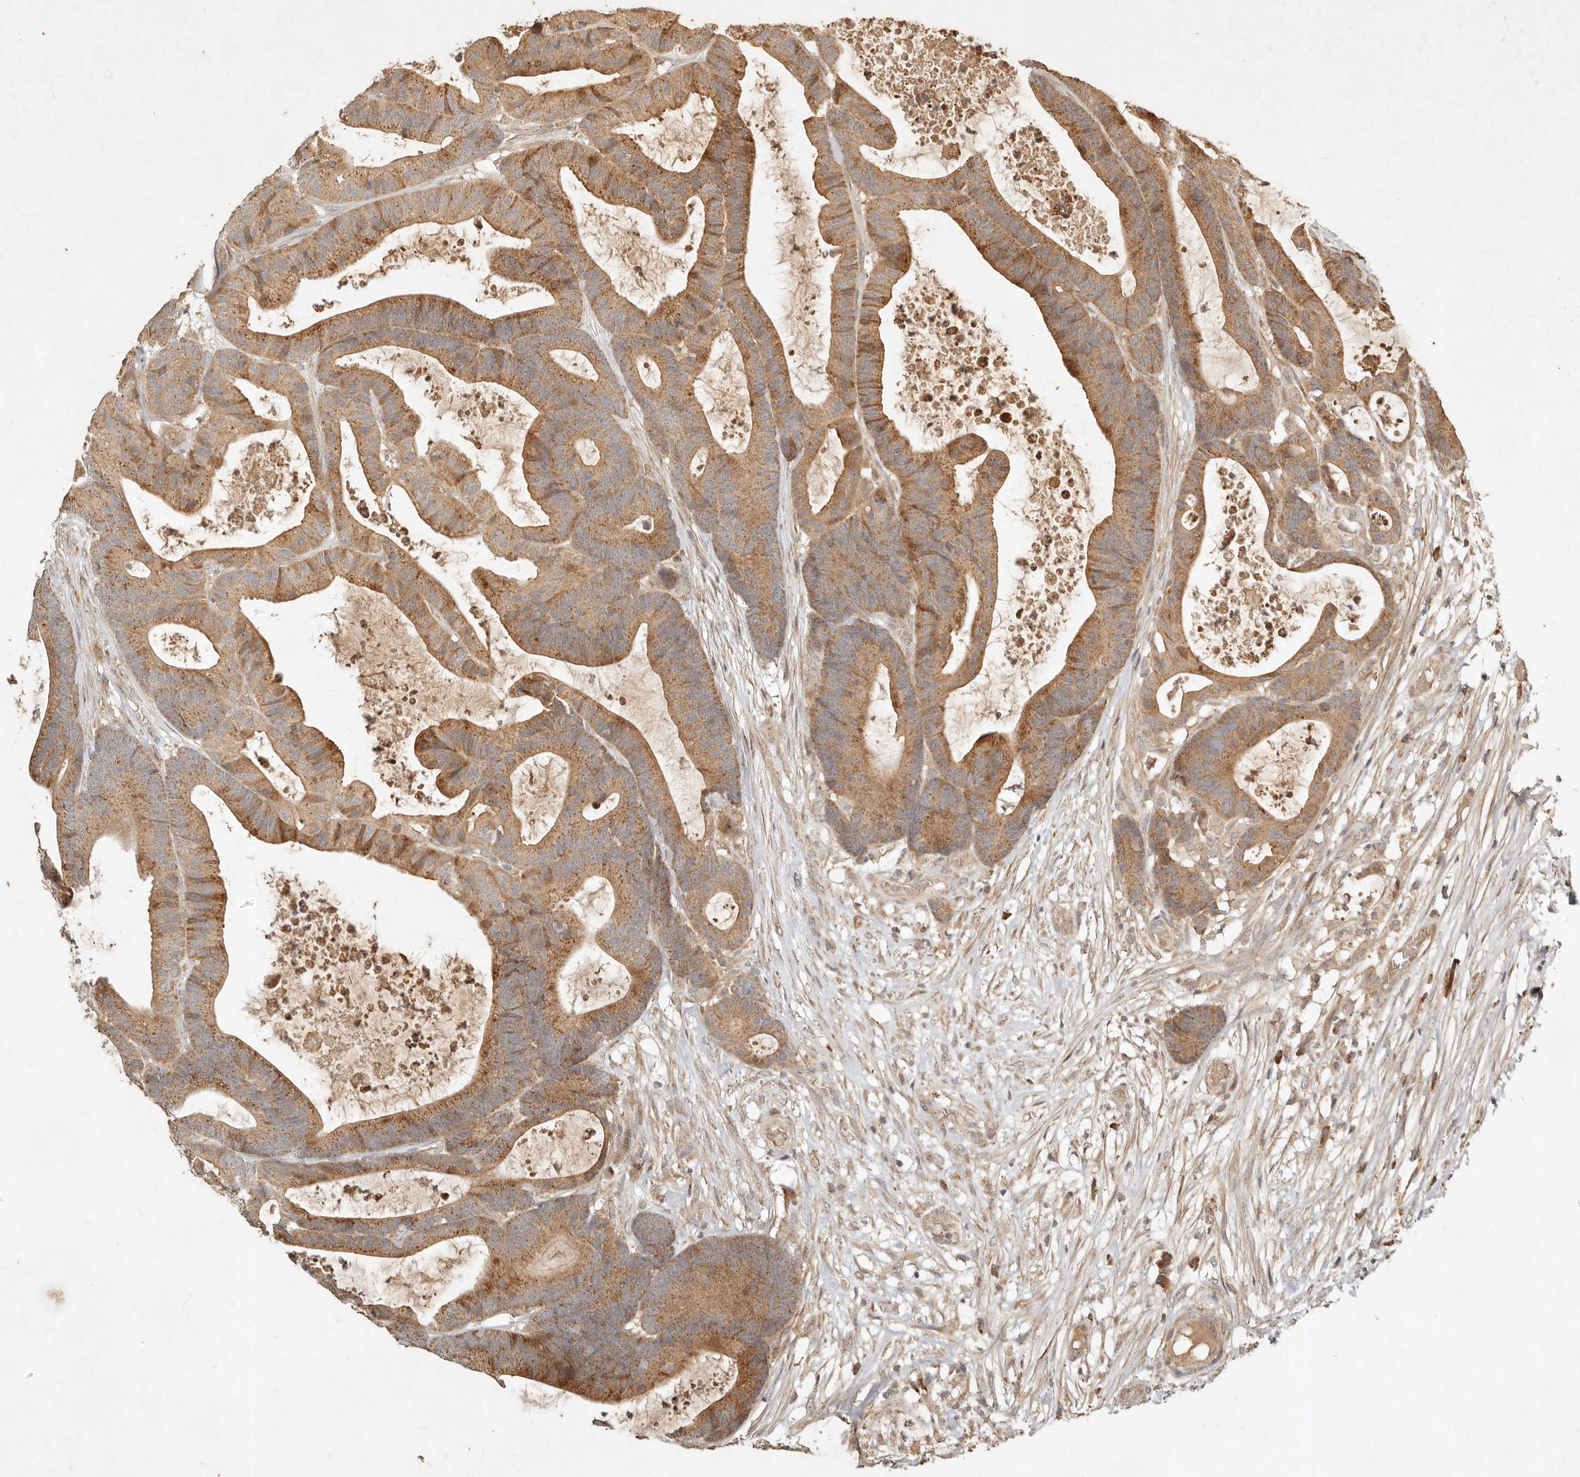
{"staining": {"intensity": "moderate", "quantity": ">75%", "location": "cytoplasmic/membranous"}, "tissue": "colorectal cancer", "cell_type": "Tumor cells", "image_type": "cancer", "snomed": [{"axis": "morphology", "description": "Adenocarcinoma, NOS"}, {"axis": "topography", "description": "Colon"}], "caption": "A medium amount of moderate cytoplasmic/membranous staining is seen in about >75% of tumor cells in adenocarcinoma (colorectal) tissue.", "gene": "CLEC4C", "patient": {"sex": "female", "age": 84}}